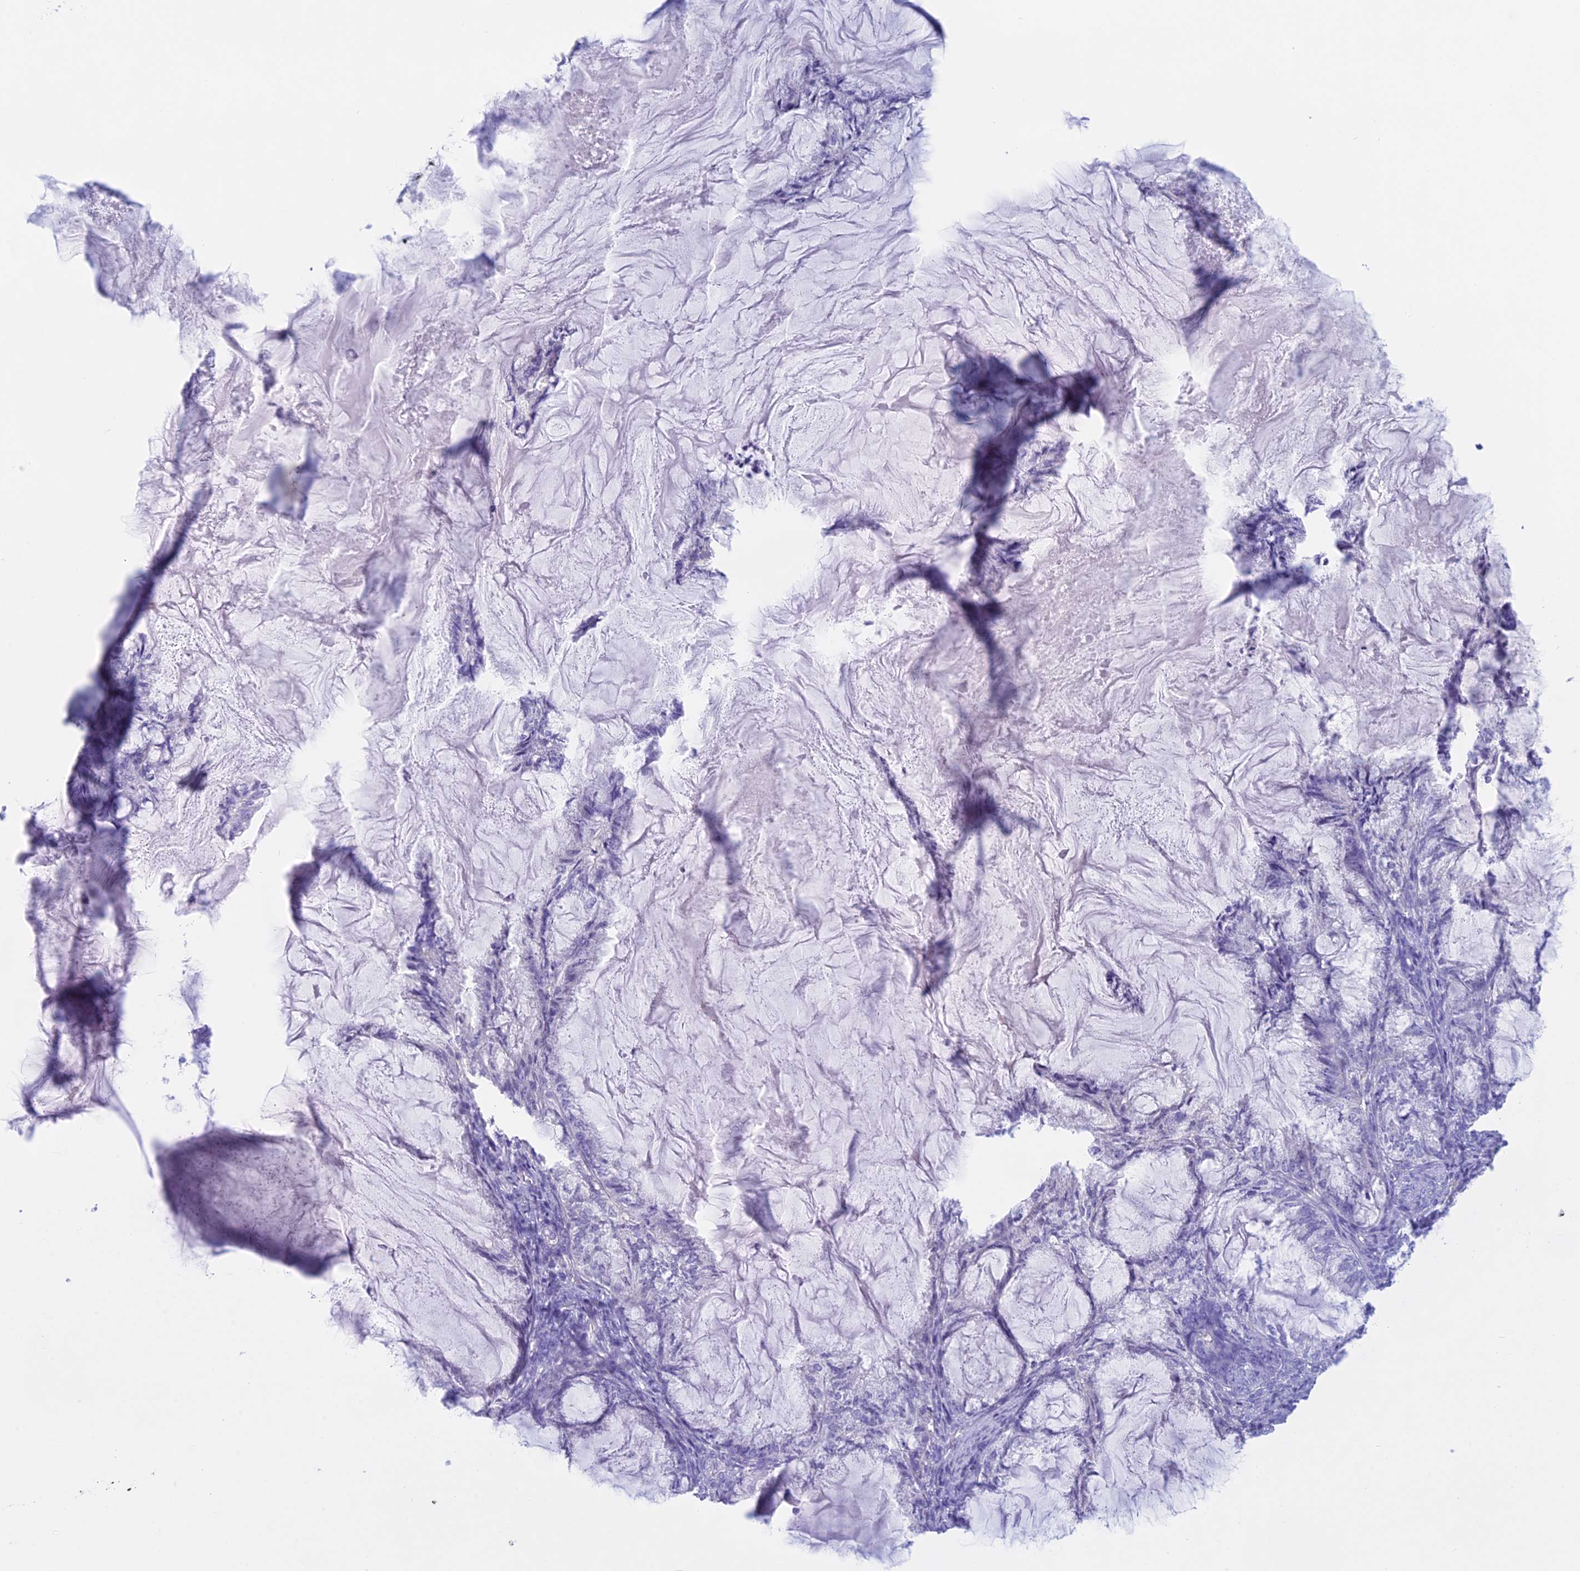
{"staining": {"intensity": "negative", "quantity": "none", "location": "none"}, "tissue": "endometrial cancer", "cell_type": "Tumor cells", "image_type": "cancer", "snomed": [{"axis": "morphology", "description": "Adenocarcinoma, NOS"}, {"axis": "topography", "description": "Endometrium"}], "caption": "There is no significant expression in tumor cells of adenocarcinoma (endometrial).", "gene": "RP1", "patient": {"sex": "female", "age": 86}}